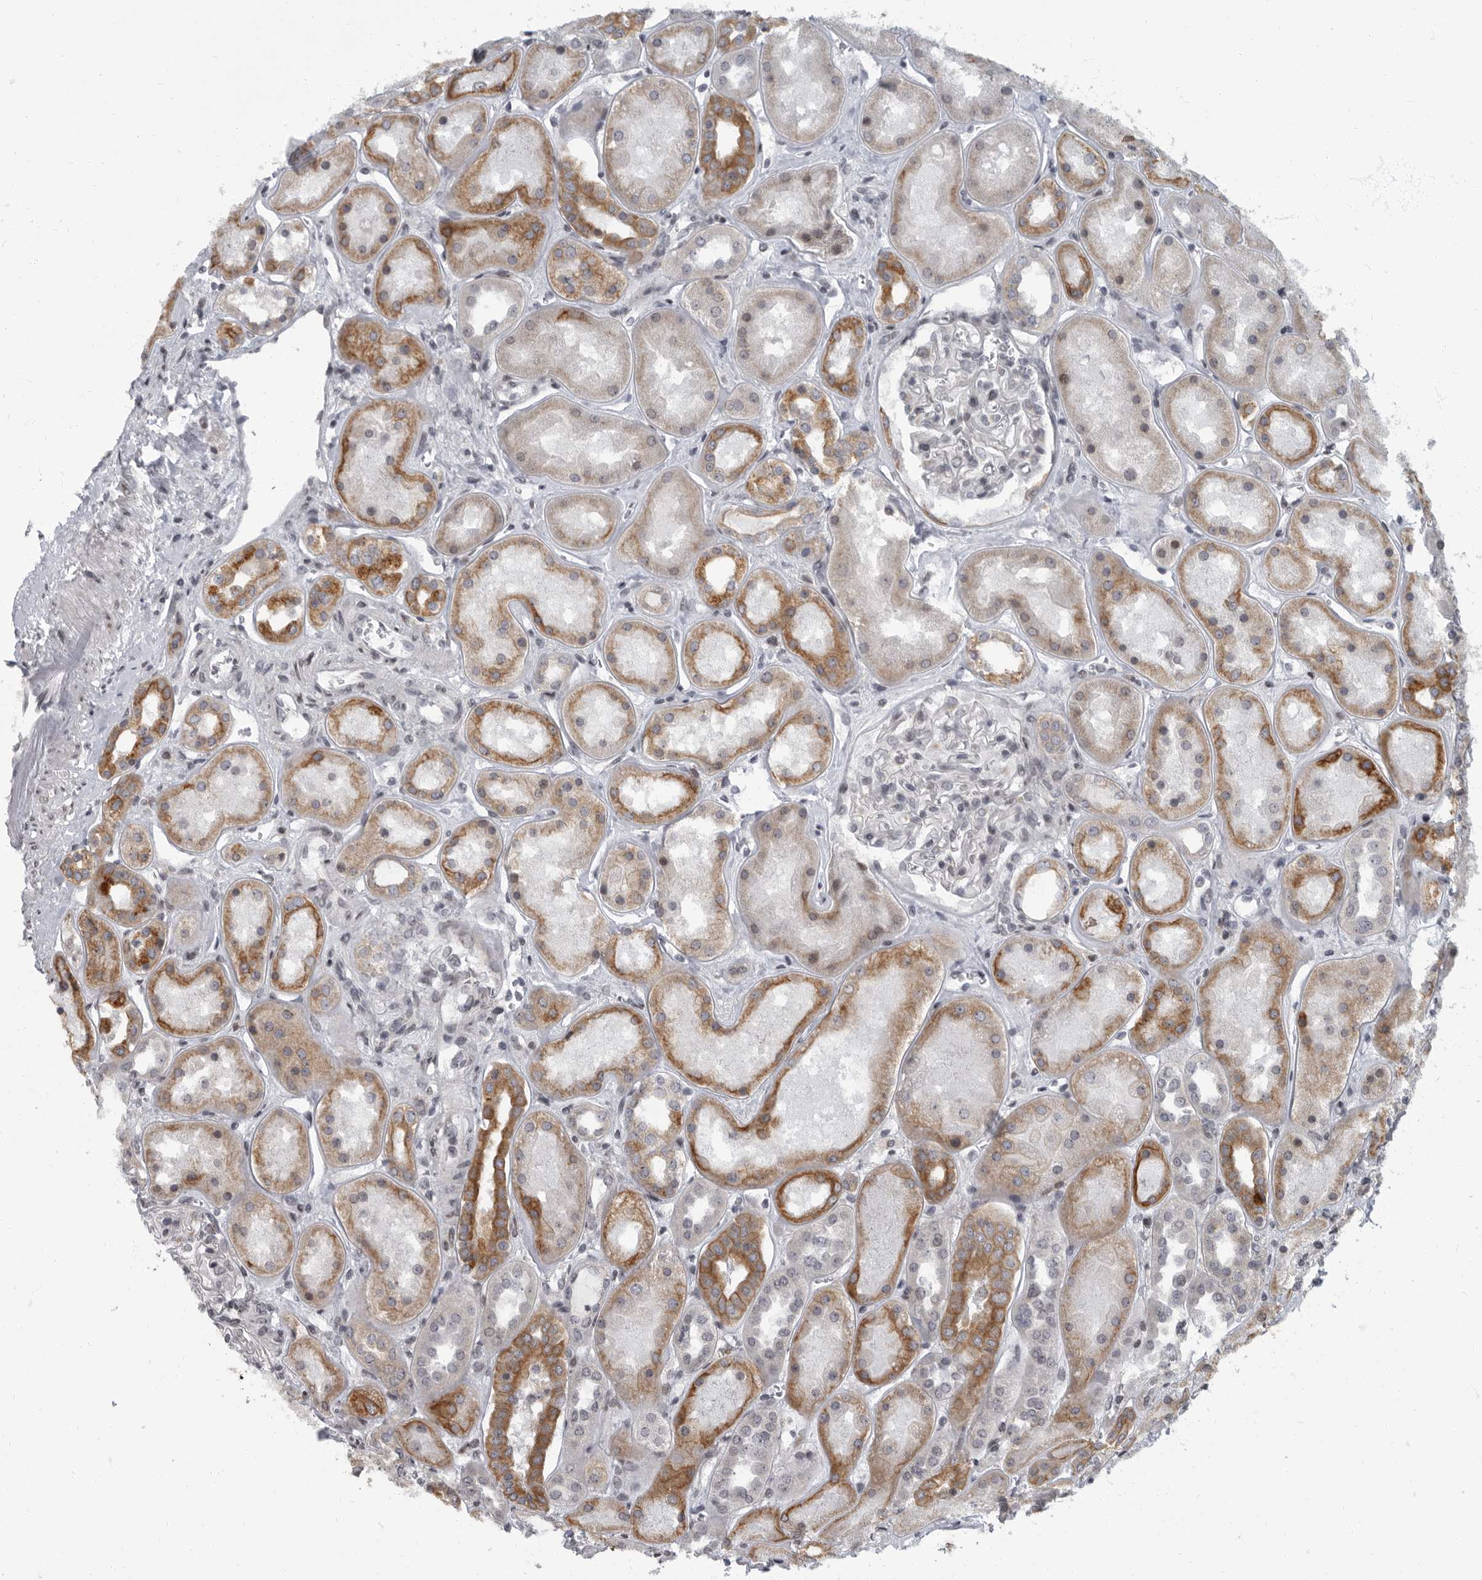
{"staining": {"intensity": "negative", "quantity": "none", "location": "none"}, "tissue": "kidney", "cell_type": "Cells in glomeruli", "image_type": "normal", "snomed": [{"axis": "morphology", "description": "Normal tissue, NOS"}, {"axis": "topography", "description": "Kidney"}], "caption": "Immunohistochemistry (IHC) of unremarkable kidney displays no staining in cells in glomeruli. (DAB (3,3'-diaminobenzidine) immunohistochemistry visualized using brightfield microscopy, high magnification).", "gene": "EVI5", "patient": {"sex": "male", "age": 70}}